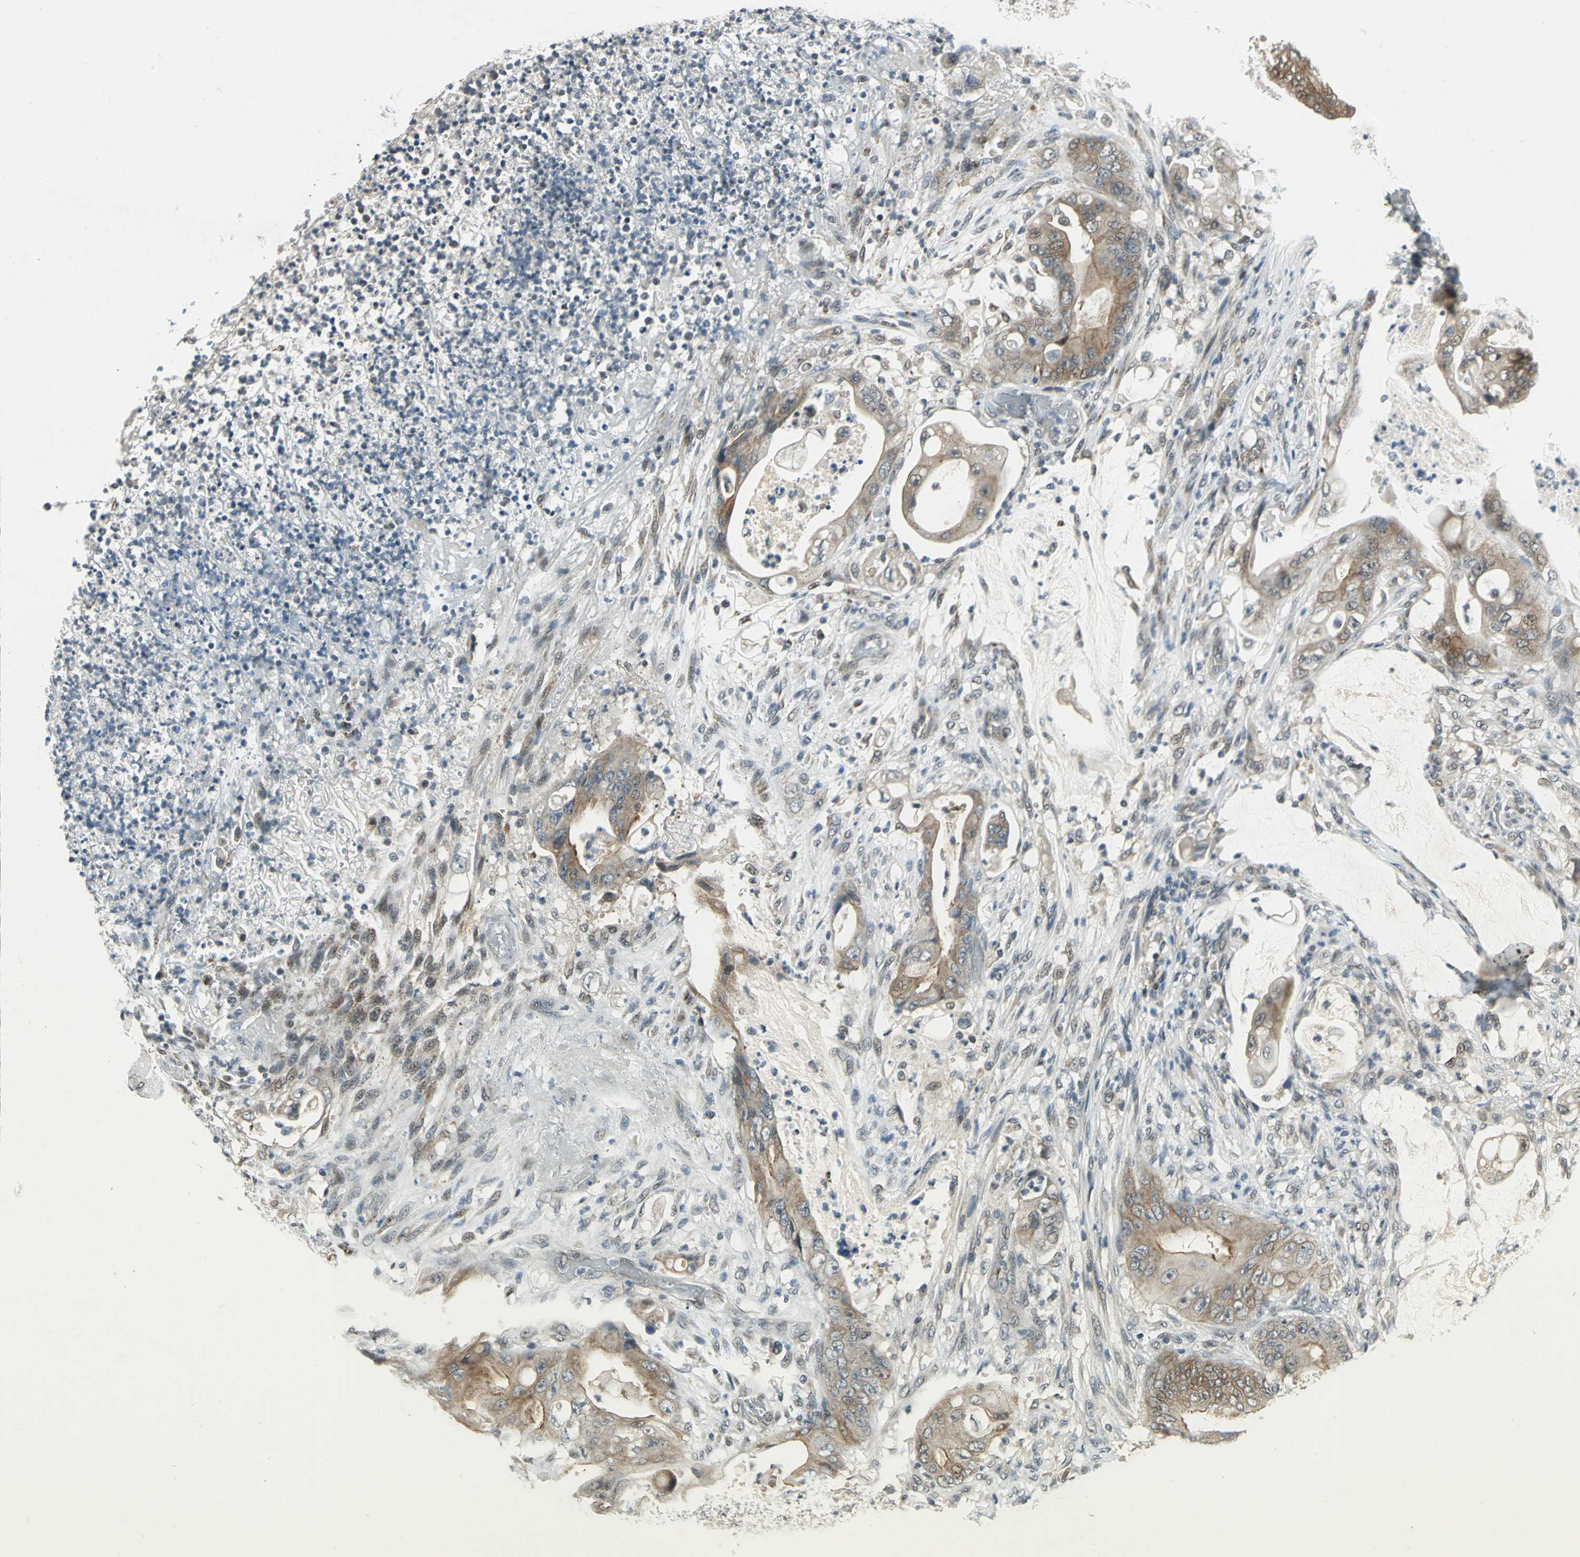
{"staining": {"intensity": "moderate", "quantity": "25%-75%", "location": "cytoplasmic/membranous"}, "tissue": "stomach cancer", "cell_type": "Tumor cells", "image_type": "cancer", "snomed": [{"axis": "morphology", "description": "Adenocarcinoma, NOS"}, {"axis": "topography", "description": "Stomach"}], "caption": "A medium amount of moderate cytoplasmic/membranous expression is present in approximately 25%-75% of tumor cells in stomach adenocarcinoma tissue. (Brightfield microscopy of DAB IHC at high magnification).", "gene": "RAD17", "patient": {"sex": "female", "age": 73}}